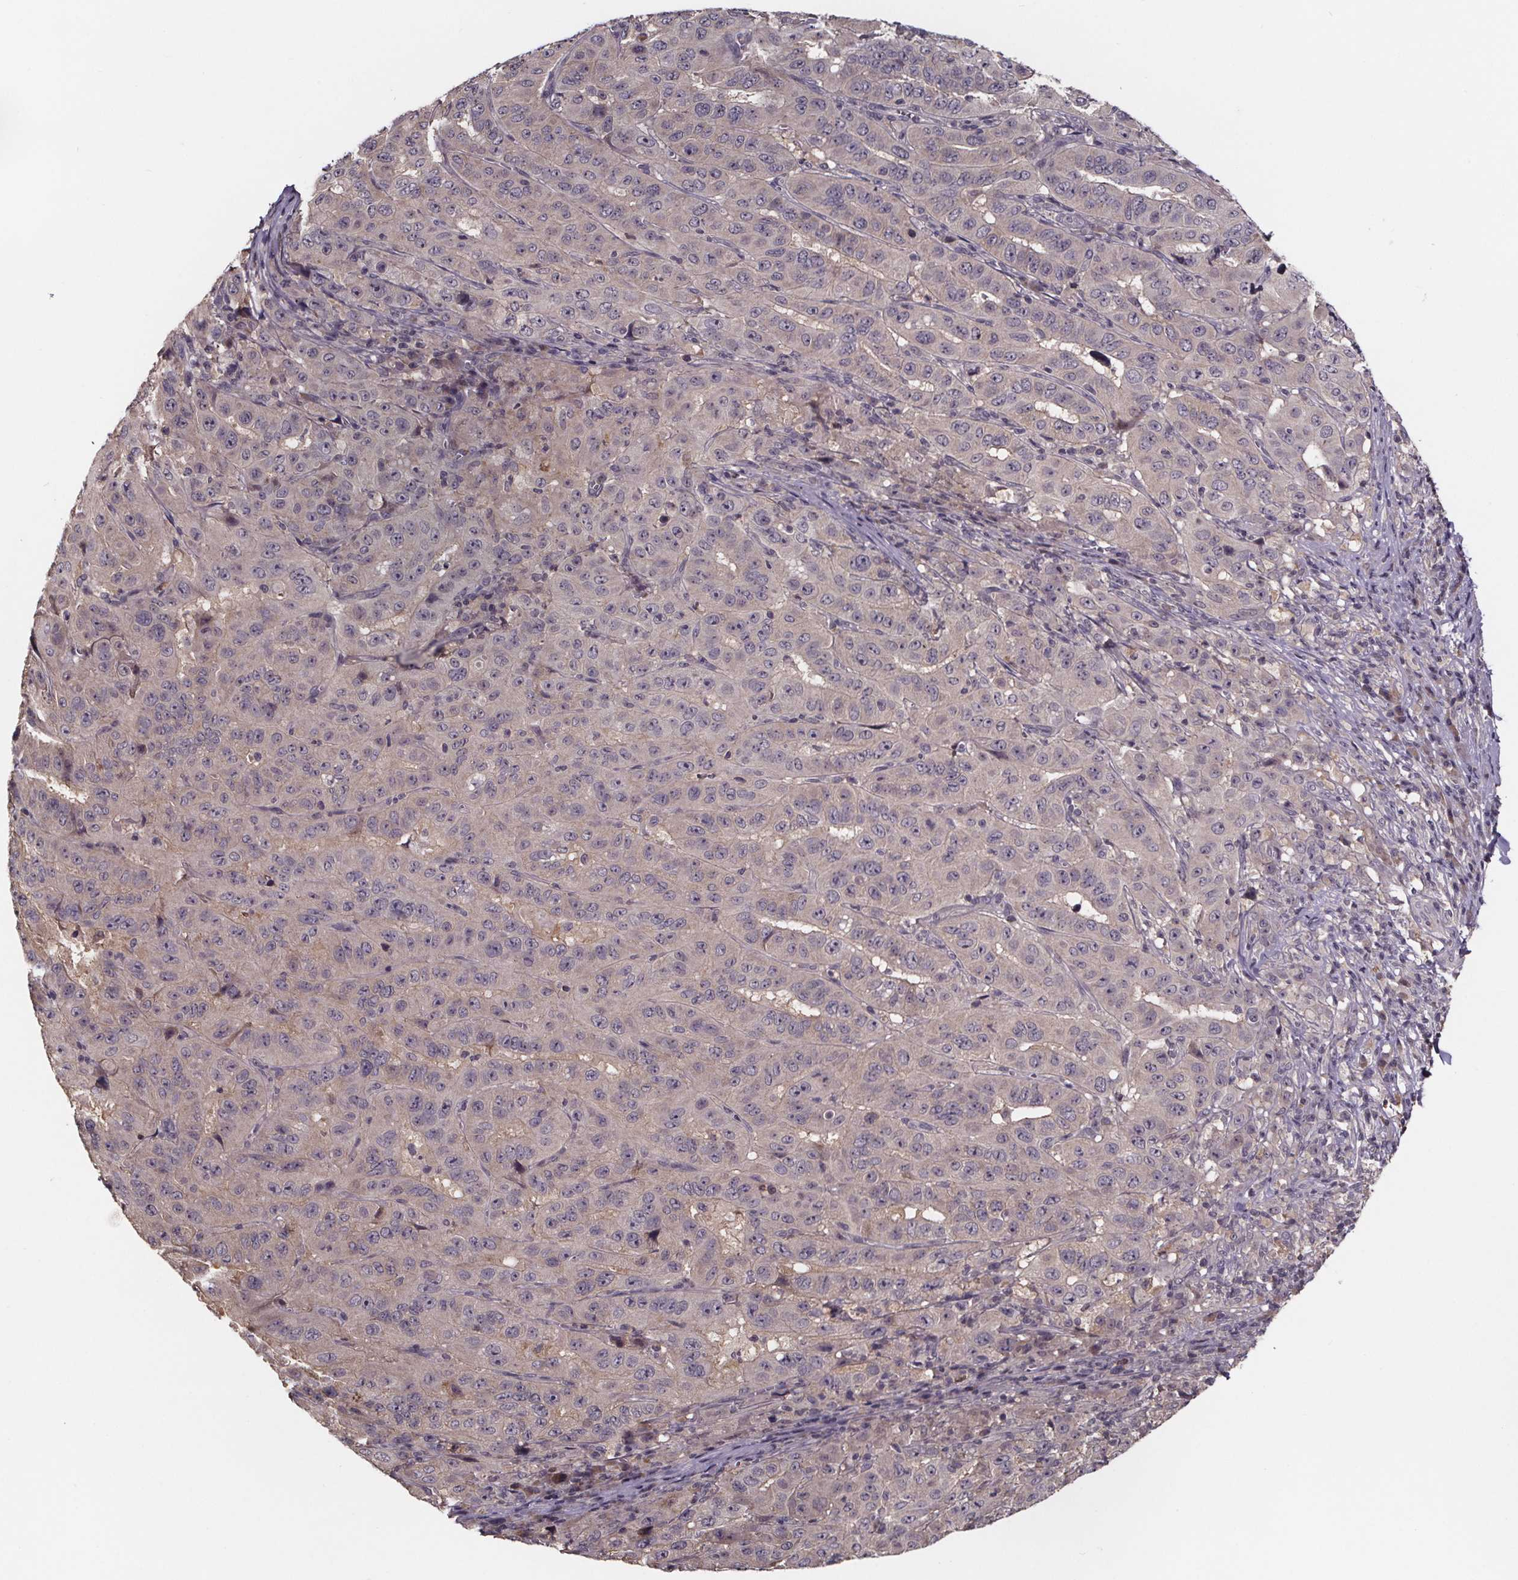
{"staining": {"intensity": "negative", "quantity": "none", "location": "none"}, "tissue": "pancreatic cancer", "cell_type": "Tumor cells", "image_type": "cancer", "snomed": [{"axis": "morphology", "description": "Adenocarcinoma, NOS"}, {"axis": "topography", "description": "Pancreas"}], "caption": "The image exhibits no staining of tumor cells in pancreatic cancer (adenocarcinoma). (DAB (3,3'-diaminobenzidine) IHC with hematoxylin counter stain).", "gene": "SMIM1", "patient": {"sex": "male", "age": 63}}